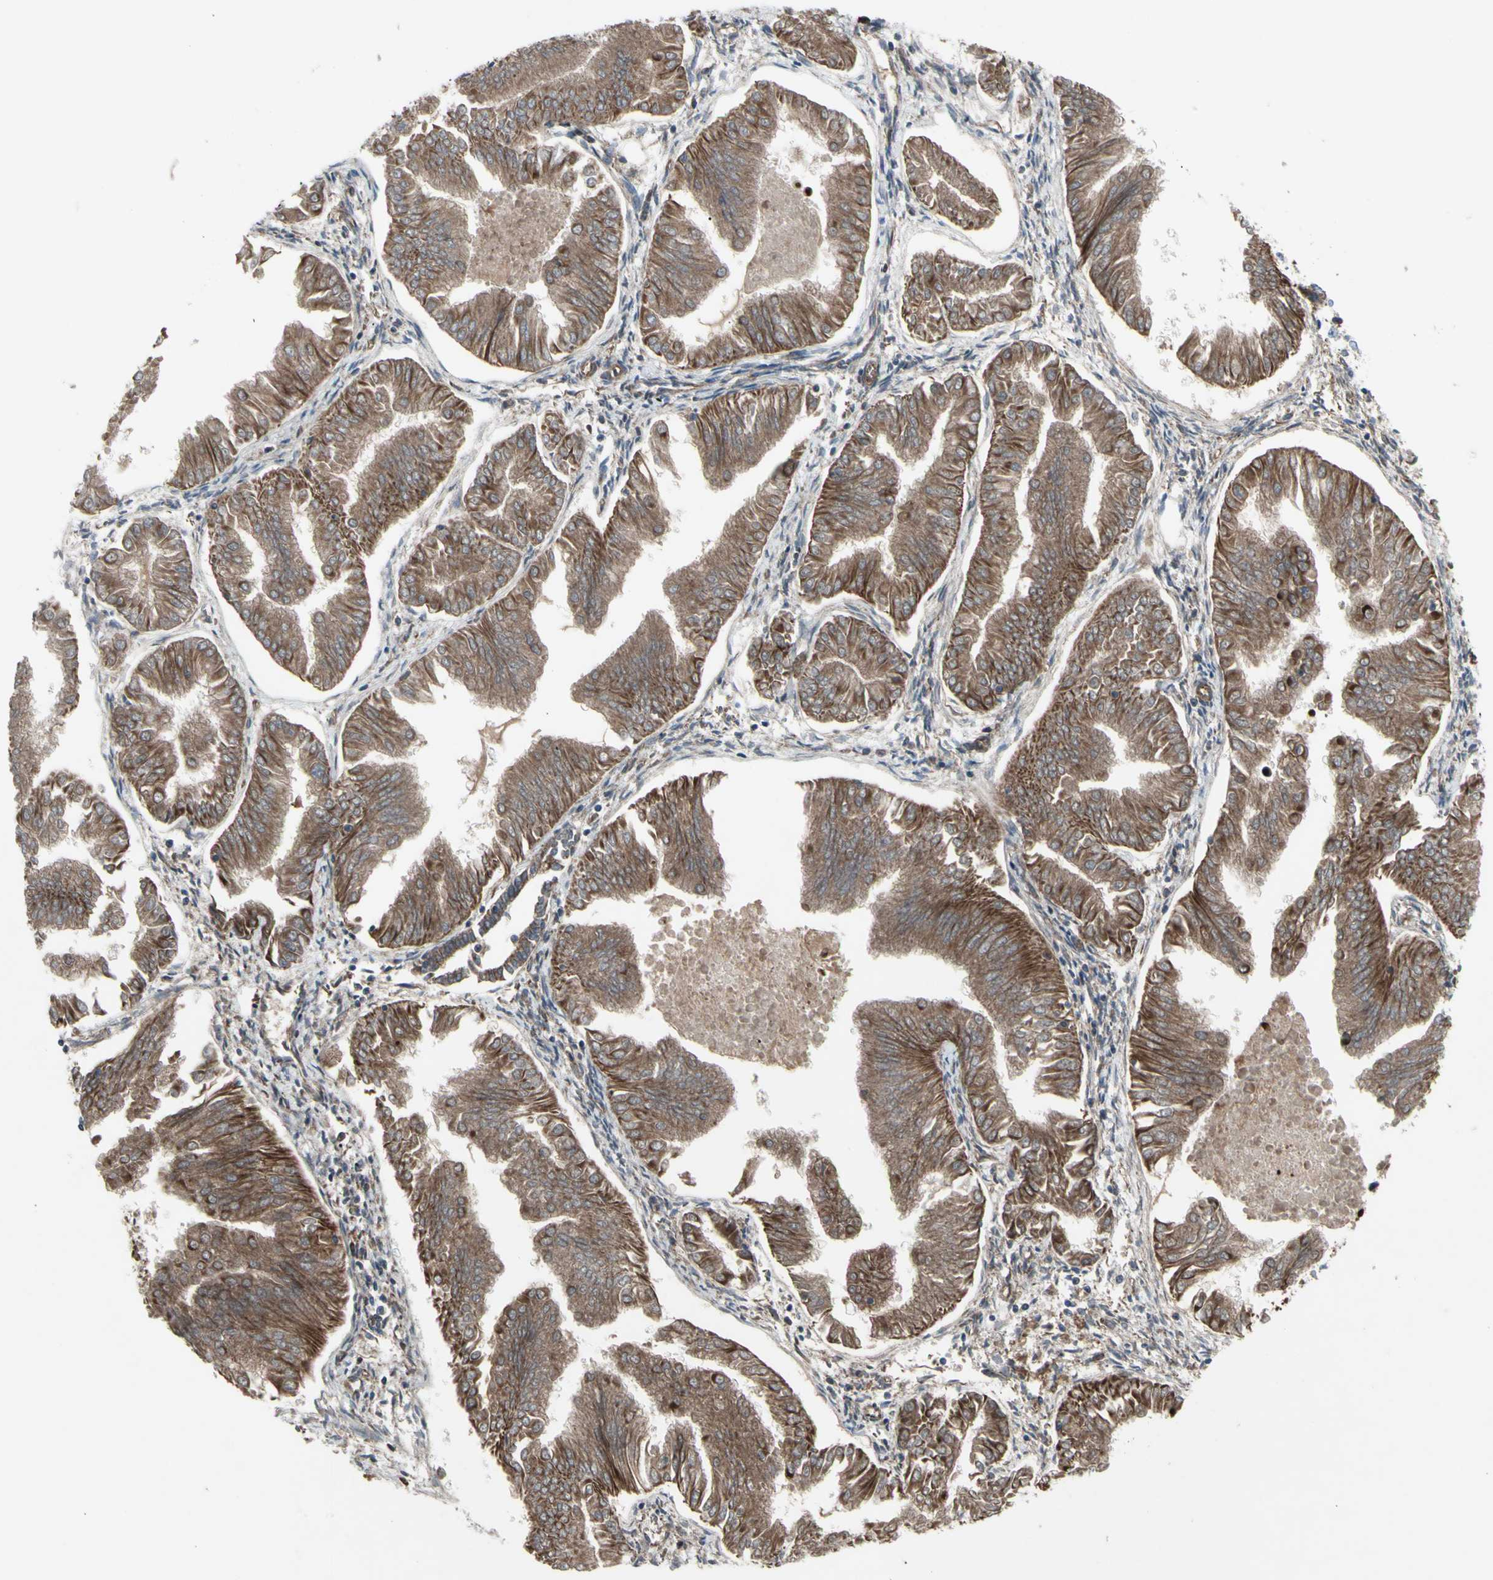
{"staining": {"intensity": "moderate", "quantity": ">75%", "location": "cytoplasmic/membranous"}, "tissue": "endometrial cancer", "cell_type": "Tumor cells", "image_type": "cancer", "snomed": [{"axis": "morphology", "description": "Adenocarcinoma, NOS"}, {"axis": "topography", "description": "Endometrium"}], "caption": "This is an image of immunohistochemistry (IHC) staining of endometrial cancer (adenocarcinoma), which shows moderate expression in the cytoplasmic/membranous of tumor cells.", "gene": "EMC7", "patient": {"sex": "female", "age": 53}}